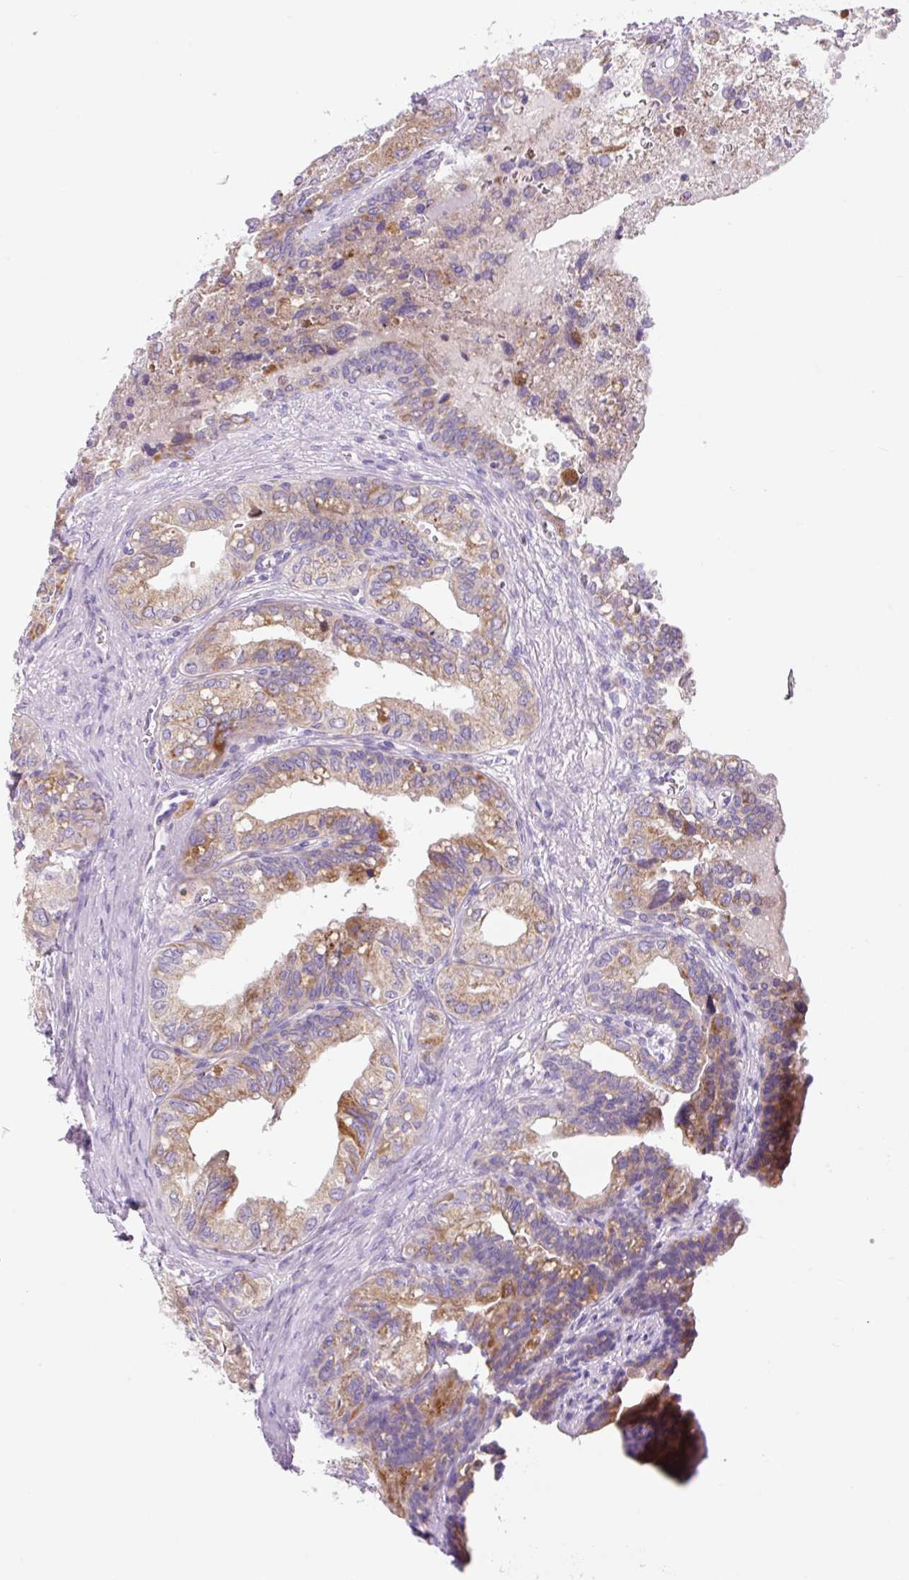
{"staining": {"intensity": "moderate", "quantity": ">75%", "location": "cytoplasmic/membranous"}, "tissue": "seminal vesicle", "cell_type": "Glandular cells", "image_type": "normal", "snomed": [{"axis": "morphology", "description": "Normal tissue, NOS"}, {"axis": "topography", "description": "Seminal veicle"}], "caption": "Immunohistochemical staining of unremarkable human seminal vesicle shows >75% levels of moderate cytoplasmic/membranous protein expression in about >75% of glandular cells.", "gene": "FOCAD", "patient": {"sex": "male", "age": 67}}